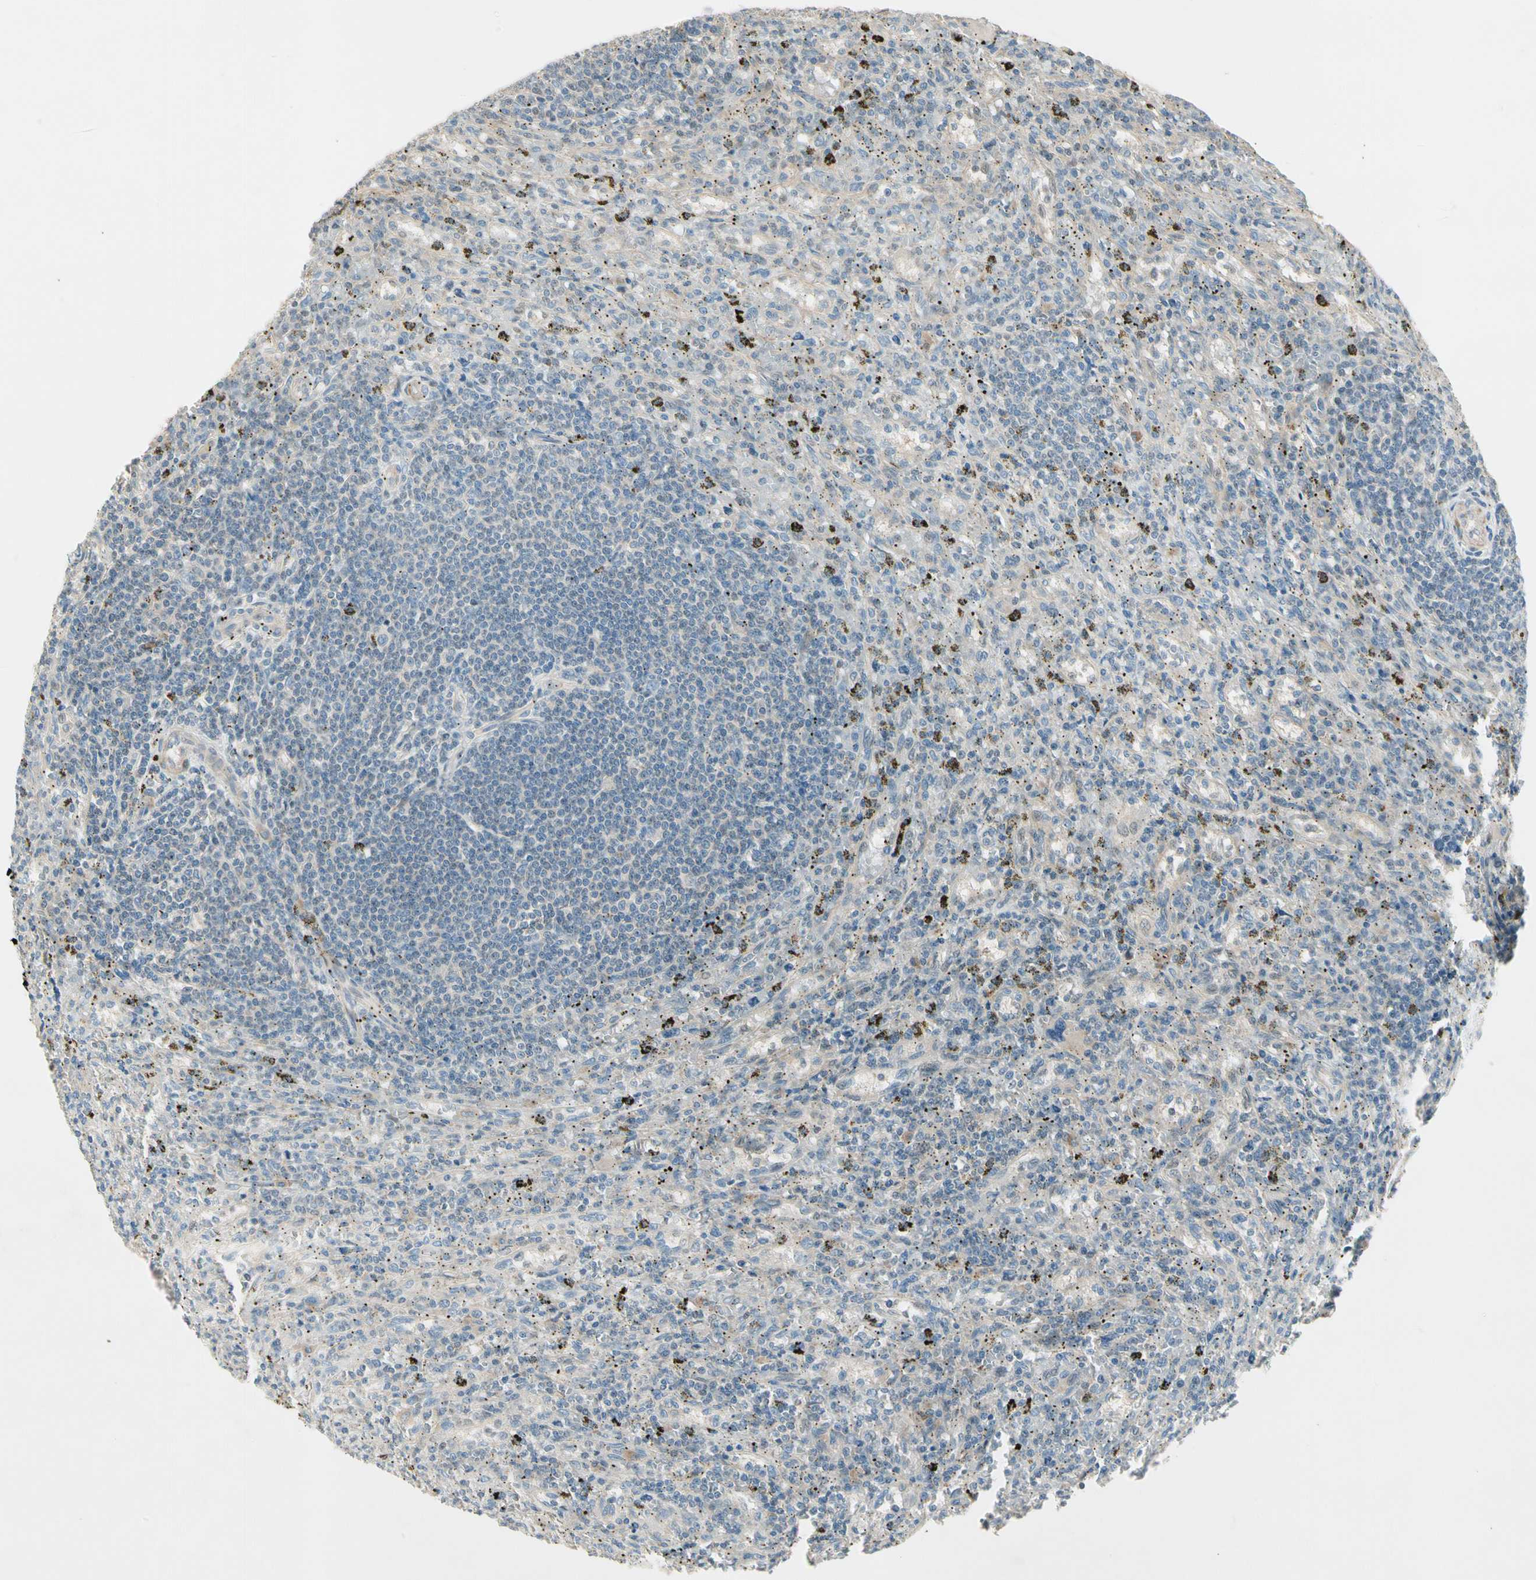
{"staining": {"intensity": "negative", "quantity": "none", "location": "none"}, "tissue": "lymphoma", "cell_type": "Tumor cells", "image_type": "cancer", "snomed": [{"axis": "morphology", "description": "Malignant lymphoma, non-Hodgkin's type, Low grade"}, {"axis": "topography", "description": "Spleen"}], "caption": "DAB (3,3'-diaminobenzidine) immunohistochemical staining of low-grade malignant lymphoma, non-Hodgkin's type demonstrates no significant positivity in tumor cells.", "gene": "ADGRA3", "patient": {"sex": "male", "age": 76}}